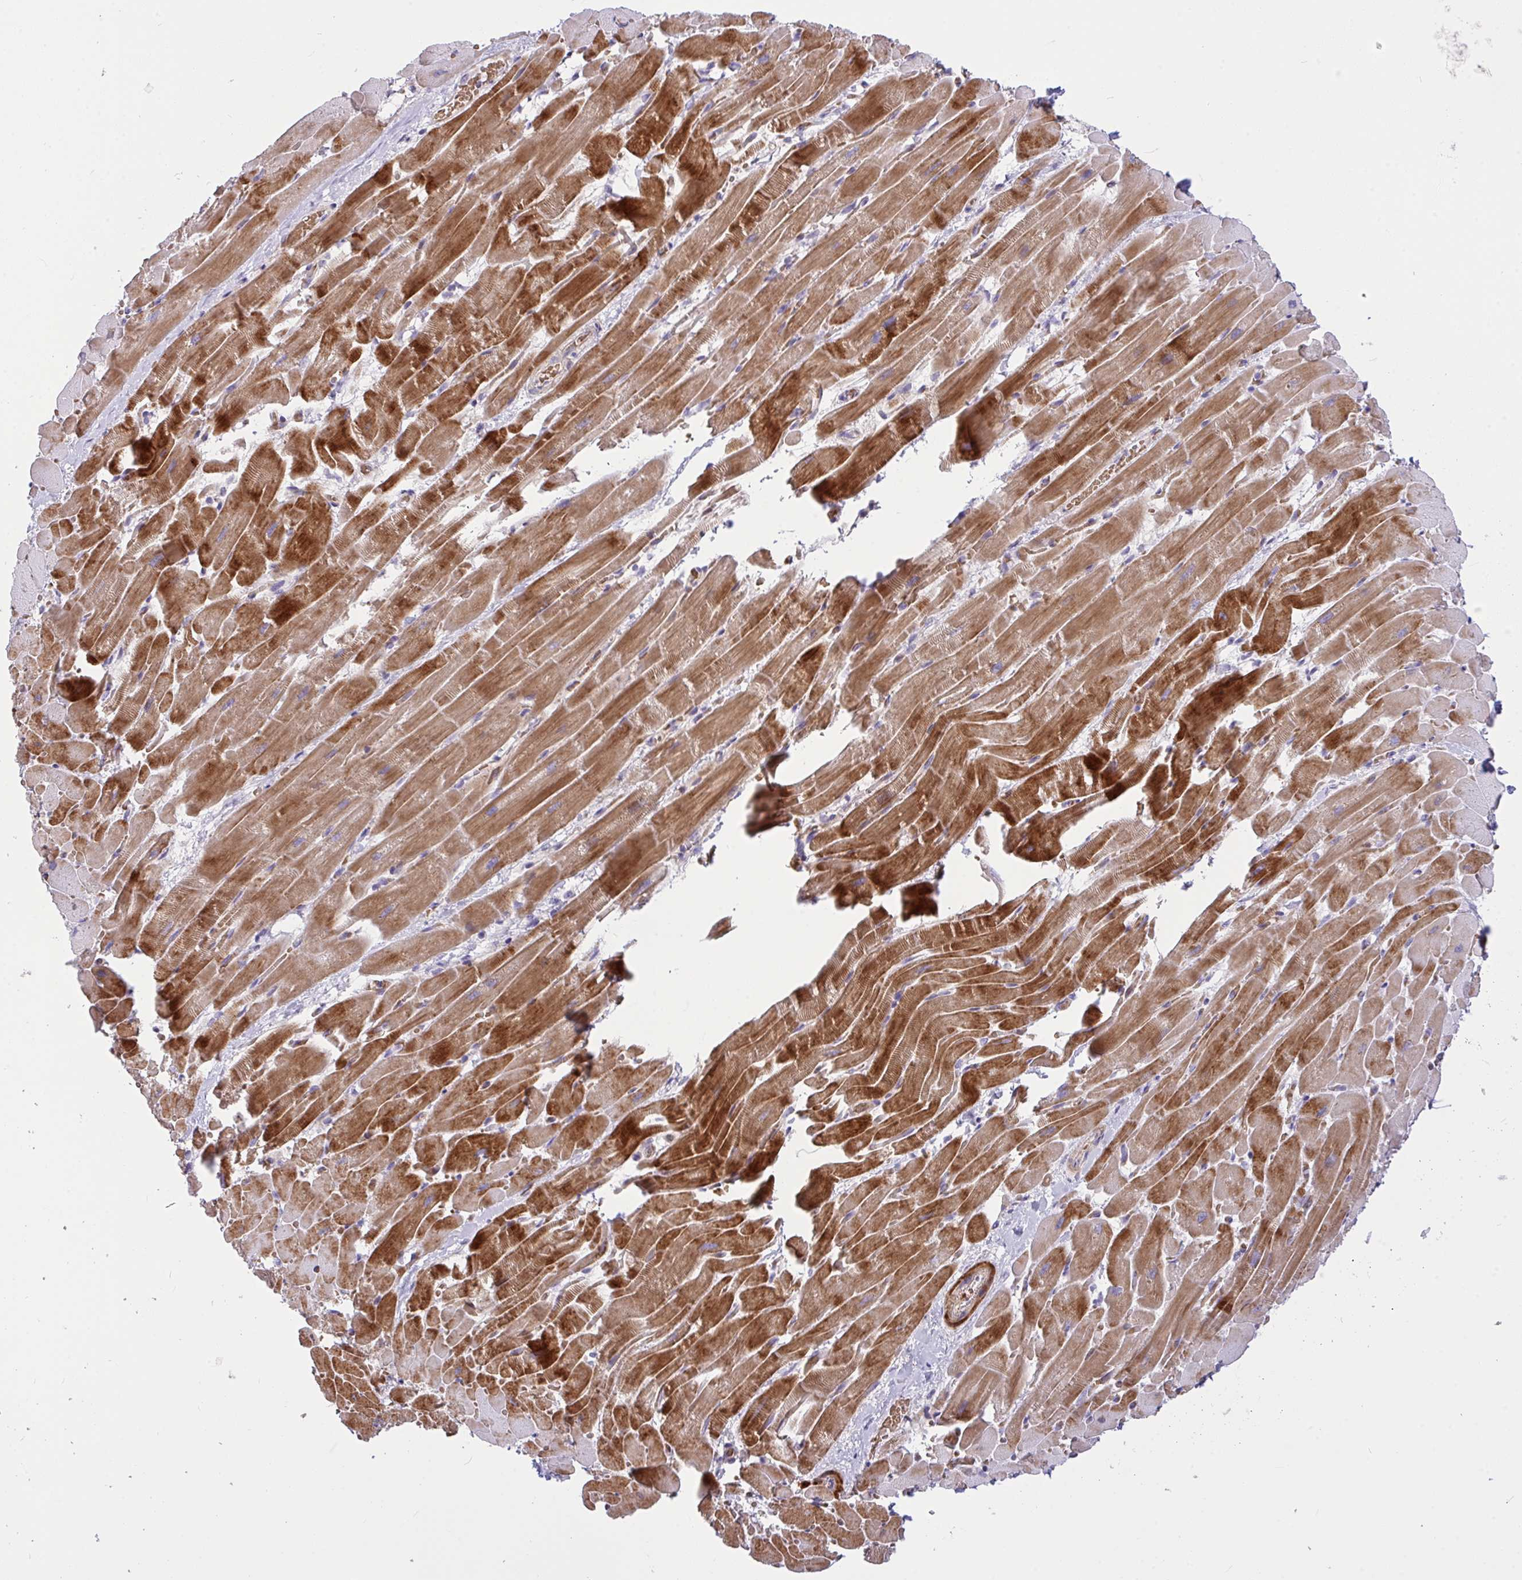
{"staining": {"intensity": "moderate", "quantity": ">75%", "location": "cytoplasmic/membranous"}, "tissue": "heart muscle", "cell_type": "Cardiomyocytes", "image_type": "normal", "snomed": [{"axis": "morphology", "description": "Normal tissue, NOS"}, {"axis": "topography", "description": "Heart"}], "caption": "Immunohistochemical staining of normal human heart muscle displays moderate cytoplasmic/membranous protein expression in about >75% of cardiomyocytes.", "gene": "MOCS1", "patient": {"sex": "male", "age": 37}}